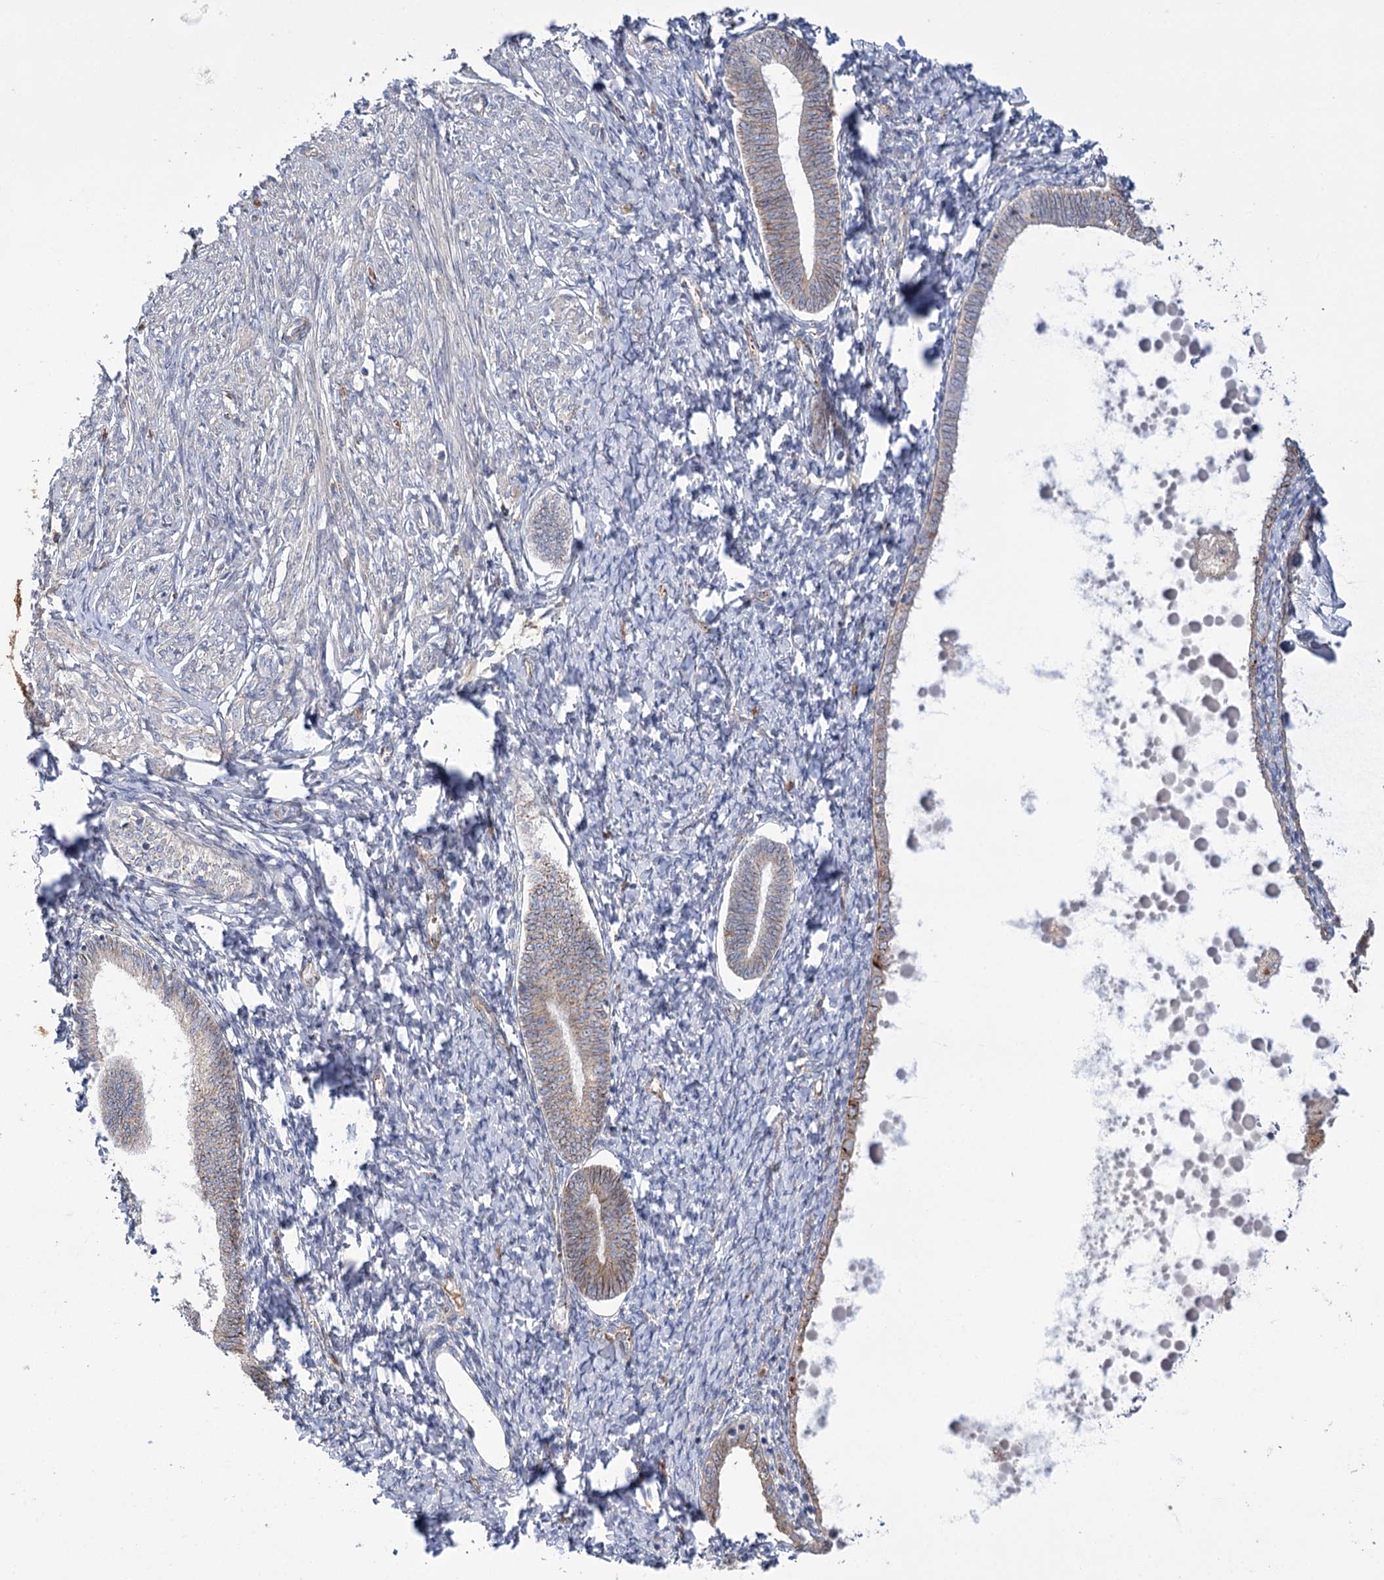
{"staining": {"intensity": "negative", "quantity": "none", "location": "none"}, "tissue": "endometrium", "cell_type": "Cells in endometrial stroma", "image_type": "normal", "snomed": [{"axis": "morphology", "description": "Normal tissue, NOS"}, {"axis": "topography", "description": "Endometrium"}], "caption": "This image is of benign endometrium stained with immunohistochemistry (IHC) to label a protein in brown with the nuclei are counter-stained blue. There is no staining in cells in endometrial stroma. The staining is performed using DAB brown chromogen with nuclei counter-stained in using hematoxylin.", "gene": "TRUB1", "patient": {"sex": "female", "age": 72}}